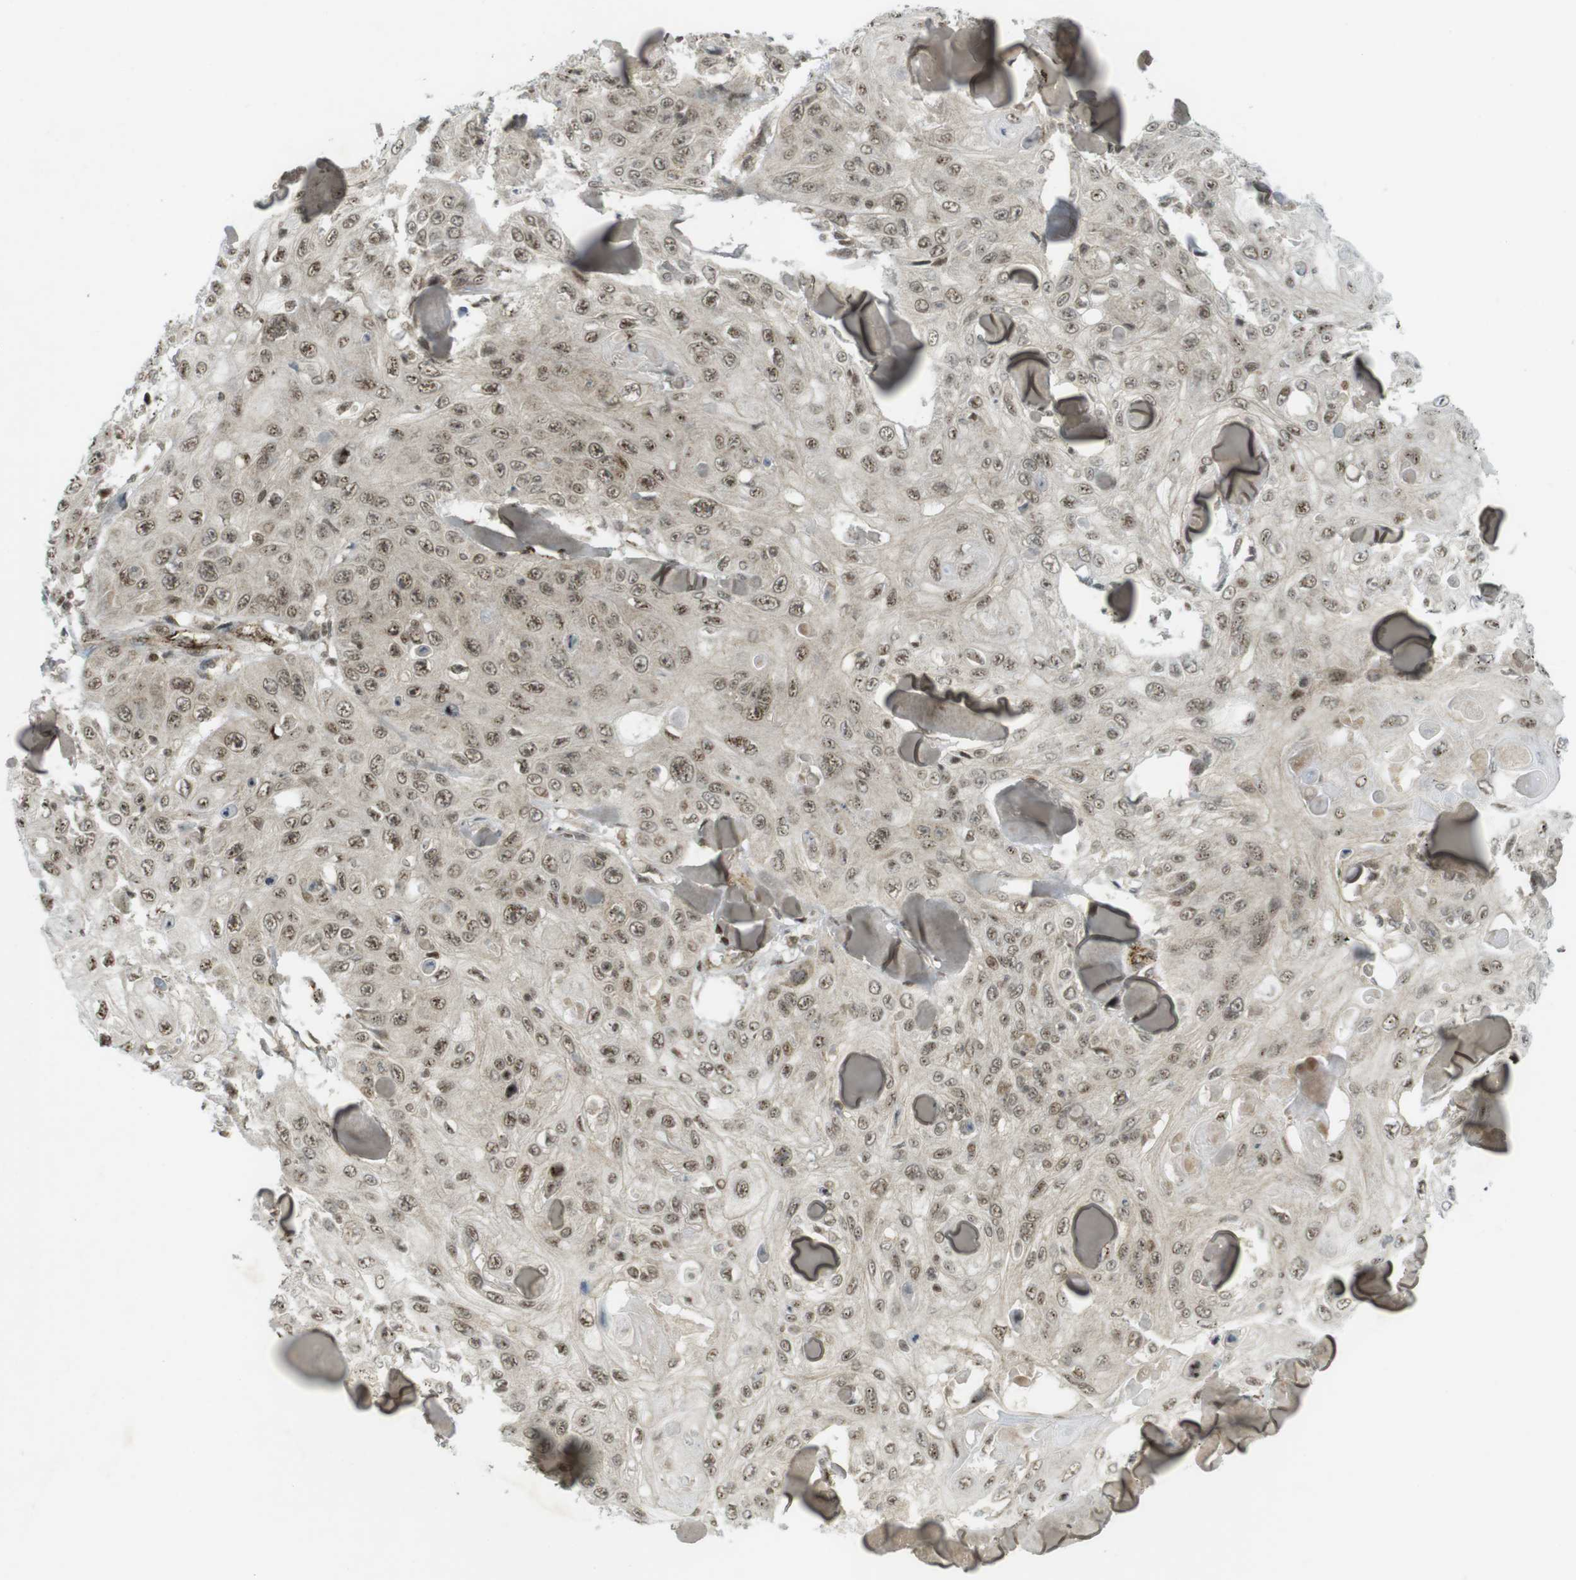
{"staining": {"intensity": "moderate", "quantity": ">75%", "location": "nuclear"}, "tissue": "skin cancer", "cell_type": "Tumor cells", "image_type": "cancer", "snomed": [{"axis": "morphology", "description": "Squamous cell carcinoma, NOS"}, {"axis": "topography", "description": "Skin"}], "caption": "High-power microscopy captured an immunohistochemistry (IHC) histopathology image of skin cancer, revealing moderate nuclear expression in approximately >75% of tumor cells.", "gene": "PPP1R13B", "patient": {"sex": "male", "age": 86}}